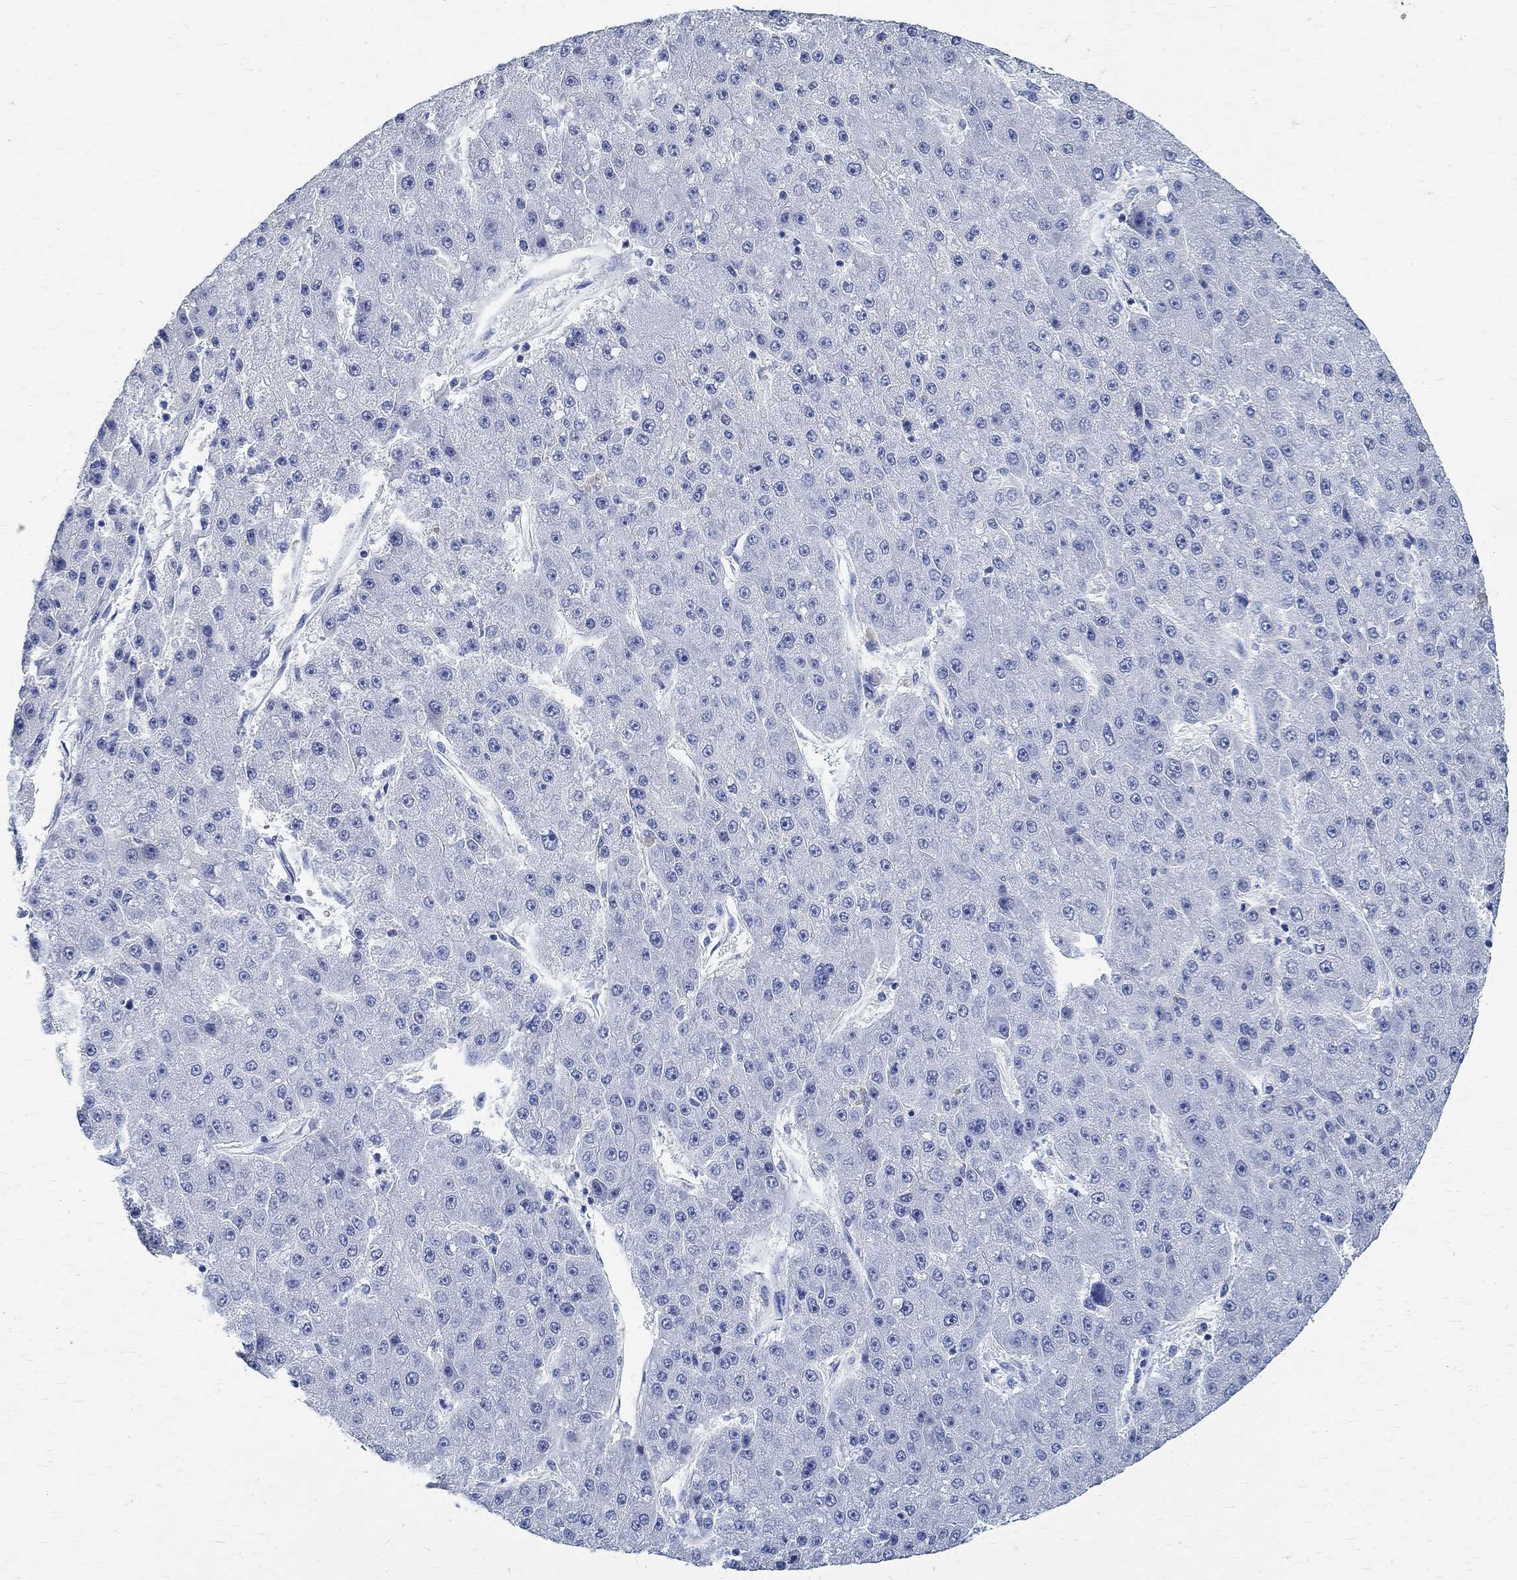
{"staining": {"intensity": "negative", "quantity": "none", "location": "none"}, "tissue": "liver cancer", "cell_type": "Tumor cells", "image_type": "cancer", "snomed": [{"axis": "morphology", "description": "Carcinoma, Hepatocellular, NOS"}, {"axis": "topography", "description": "Liver"}], "caption": "Protein analysis of hepatocellular carcinoma (liver) reveals no significant staining in tumor cells.", "gene": "PRX", "patient": {"sex": "male", "age": 67}}